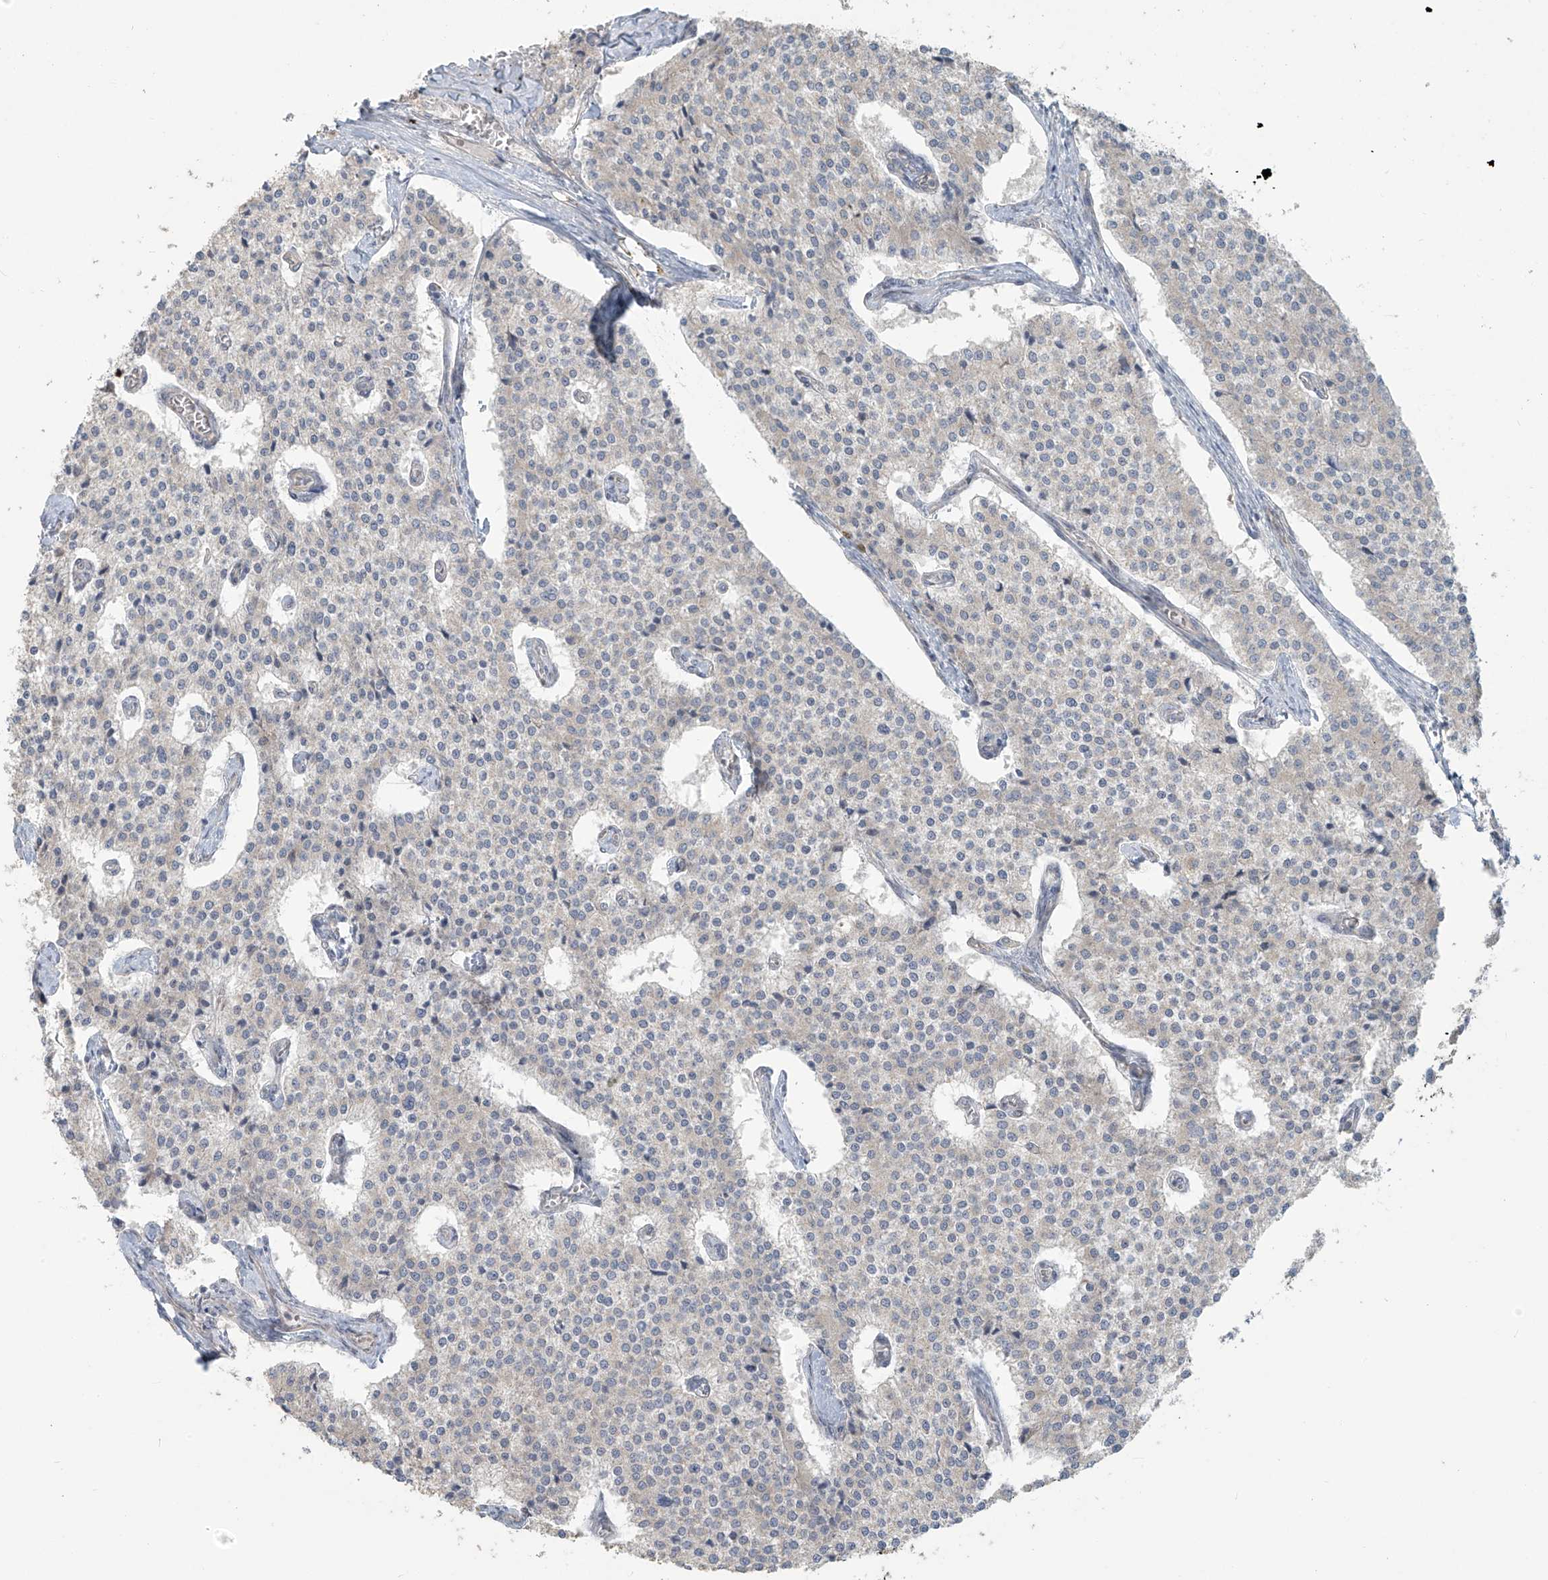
{"staining": {"intensity": "negative", "quantity": "none", "location": "none"}, "tissue": "carcinoid", "cell_type": "Tumor cells", "image_type": "cancer", "snomed": [{"axis": "morphology", "description": "Carcinoid, malignant, NOS"}, {"axis": "topography", "description": "Colon"}], "caption": "Protein analysis of carcinoid displays no significant staining in tumor cells.", "gene": "MAGIX", "patient": {"sex": "female", "age": 52}}